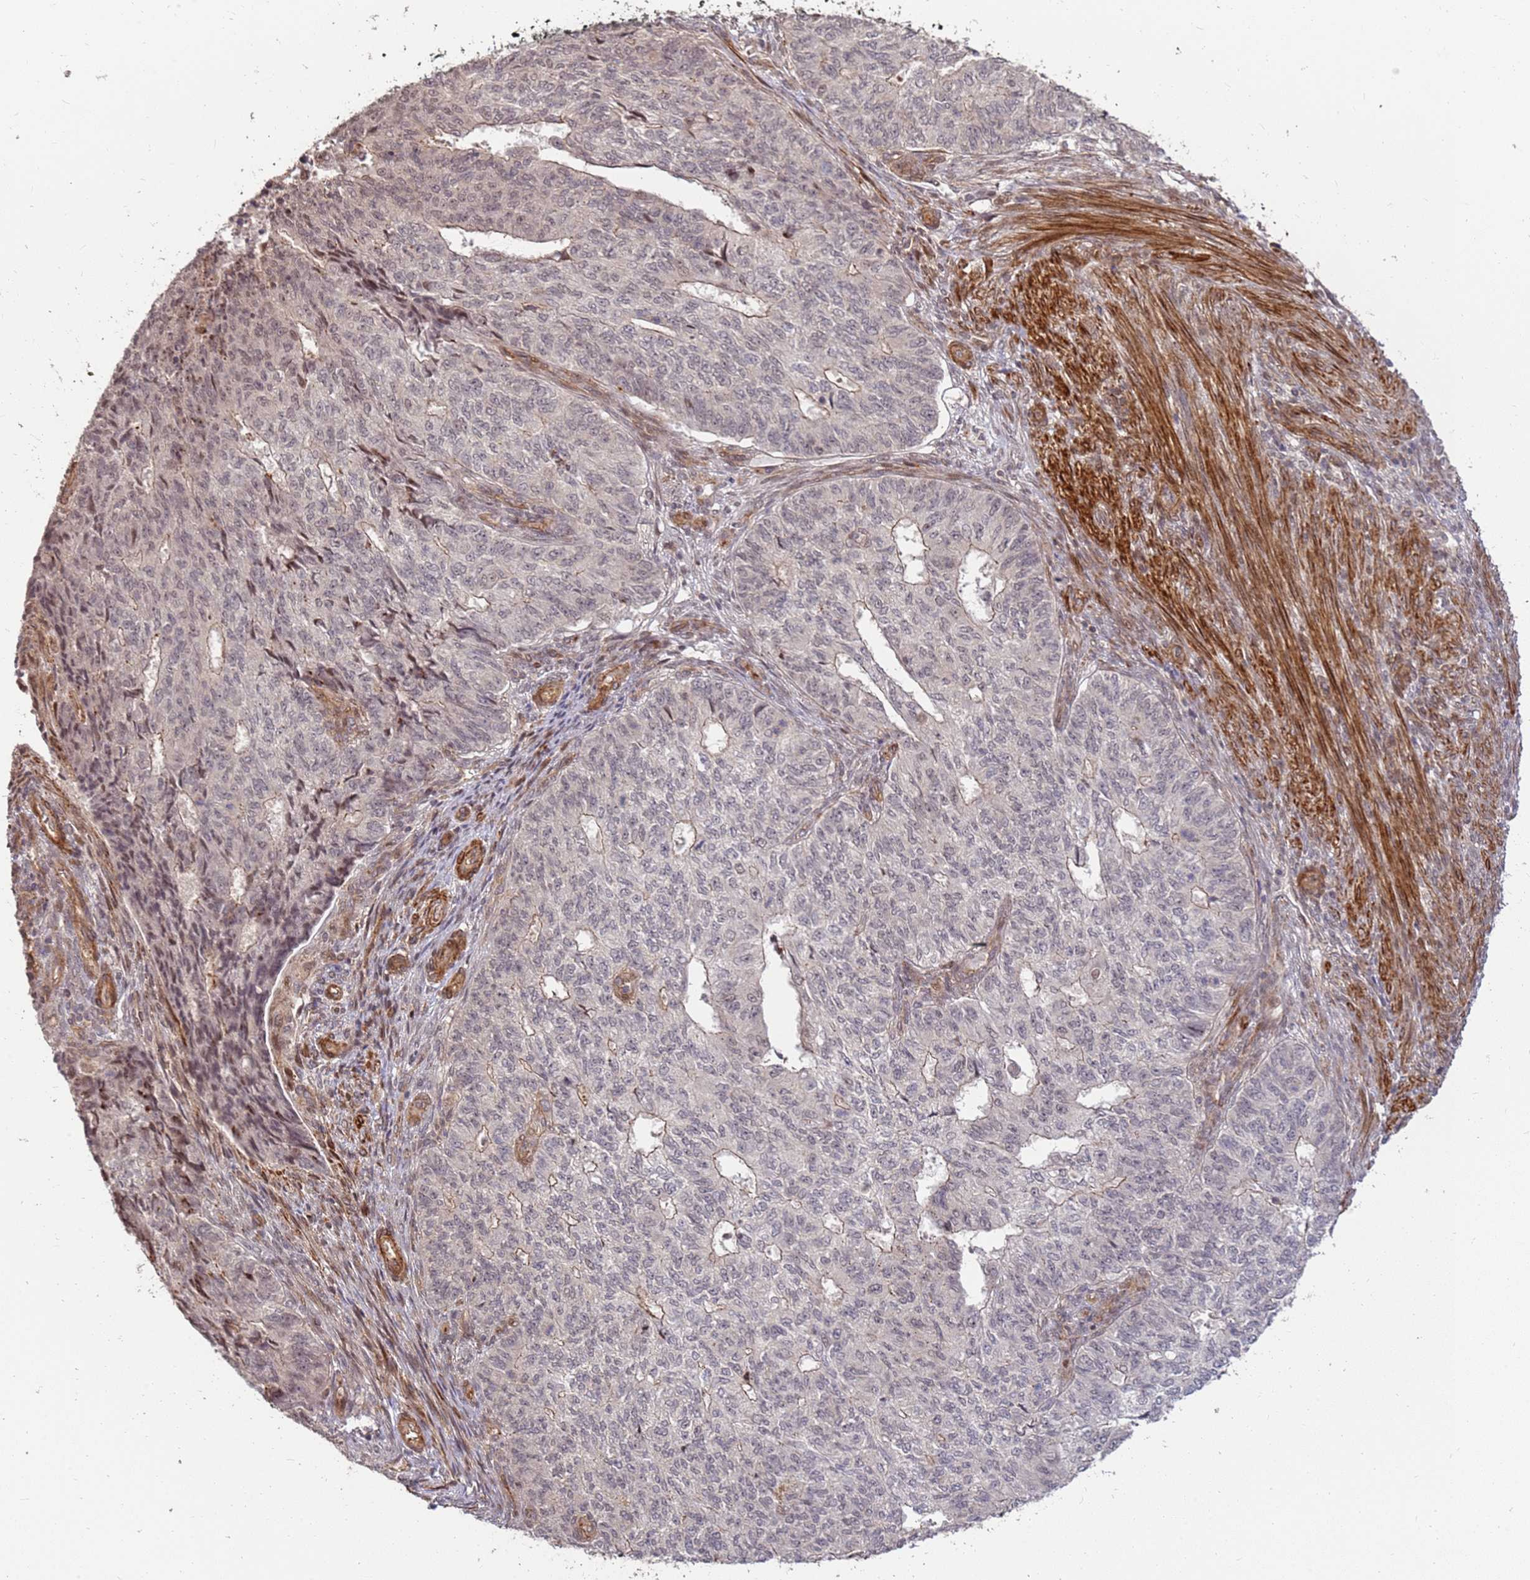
{"staining": {"intensity": "moderate", "quantity": "<25%", "location": "nuclear"}, "tissue": "endometrial cancer", "cell_type": "Tumor cells", "image_type": "cancer", "snomed": [{"axis": "morphology", "description": "Adenocarcinoma, NOS"}, {"axis": "topography", "description": "Endometrium"}], "caption": "Moderate nuclear staining for a protein is identified in about <25% of tumor cells of endometrial adenocarcinoma using IHC.", "gene": "ST18", "patient": {"sex": "female", "age": 32}}